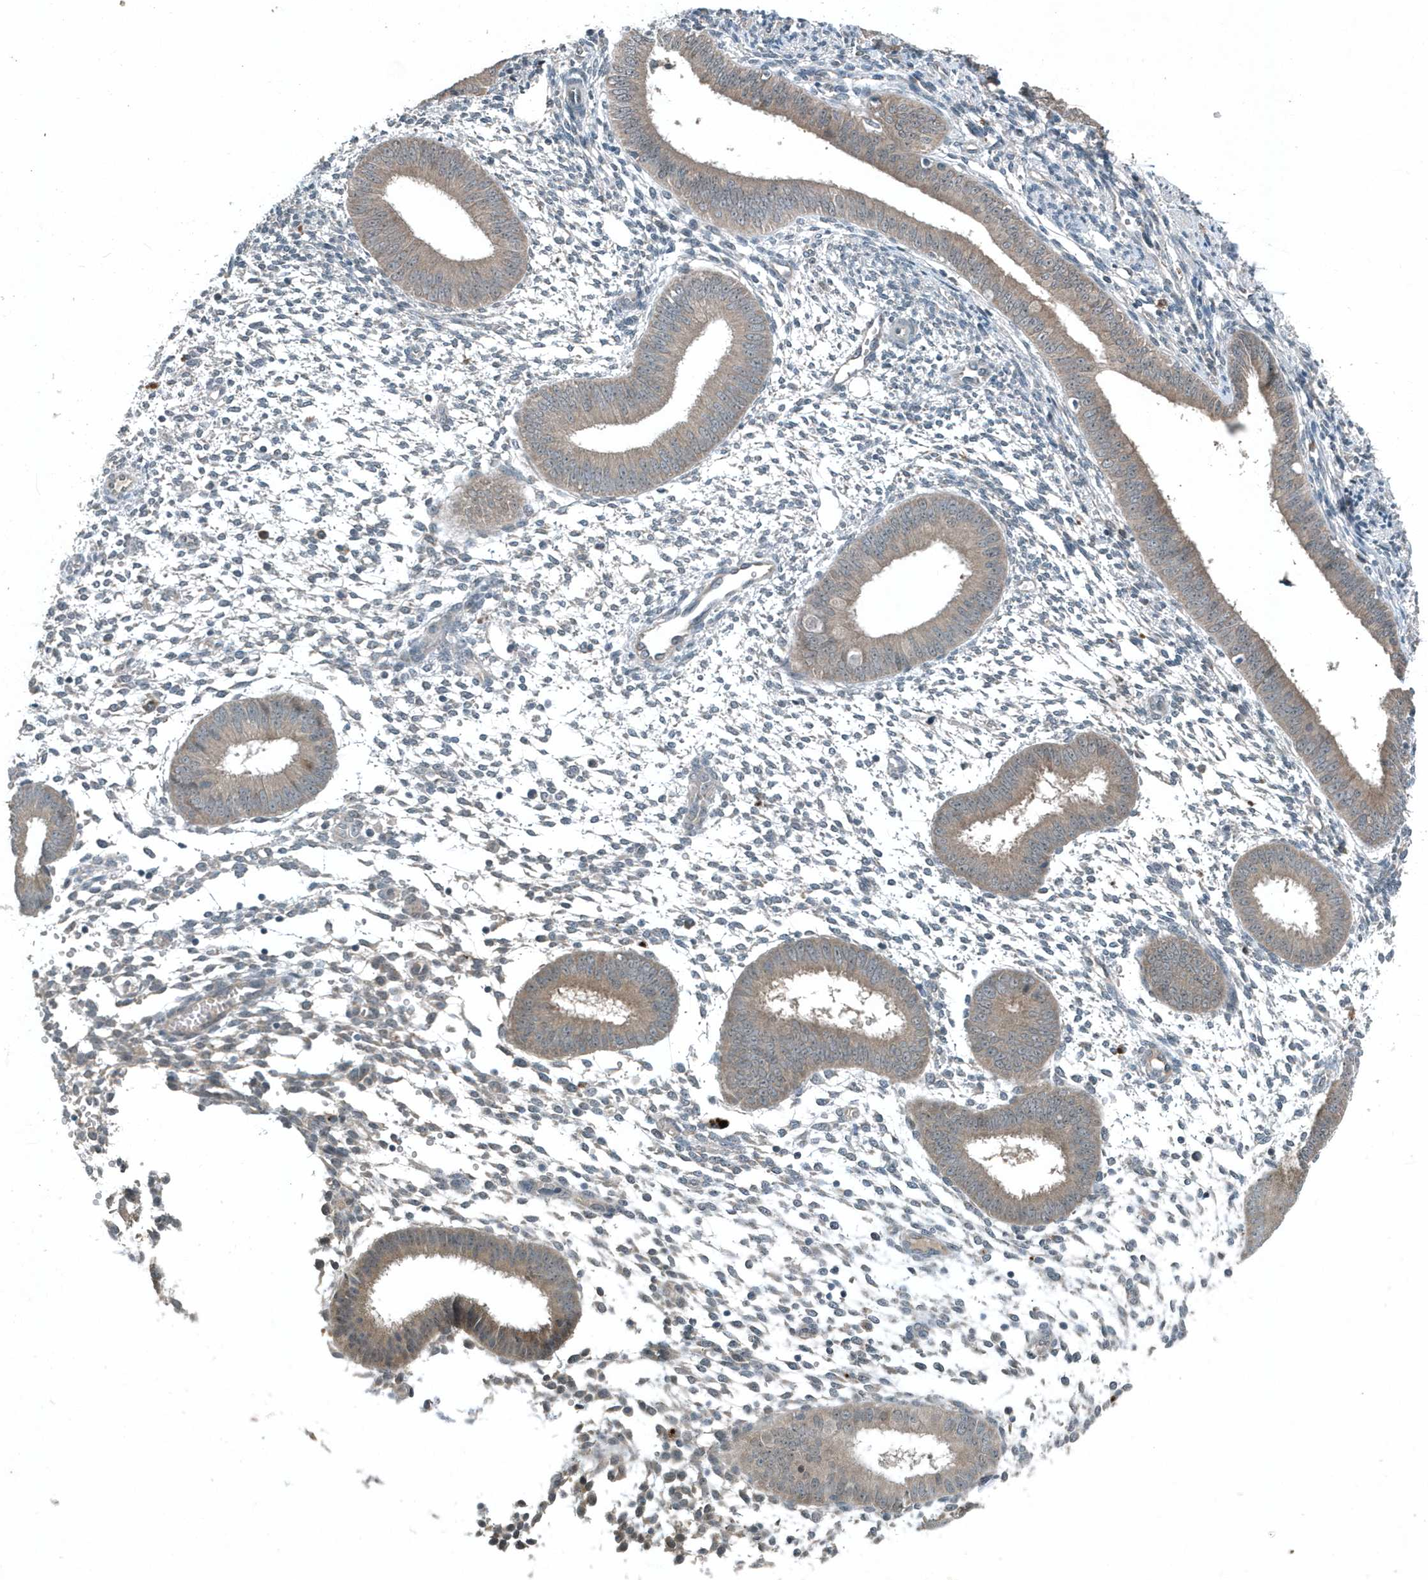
{"staining": {"intensity": "negative", "quantity": "none", "location": "none"}, "tissue": "endometrium", "cell_type": "Cells in endometrial stroma", "image_type": "normal", "snomed": [{"axis": "morphology", "description": "Normal tissue, NOS"}, {"axis": "topography", "description": "Uterus"}, {"axis": "topography", "description": "Endometrium"}], "caption": "This is an immunohistochemistry photomicrograph of benign endometrium. There is no staining in cells in endometrial stroma.", "gene": "SCFD2", "patient": {"sex": "female", "age": 48}}